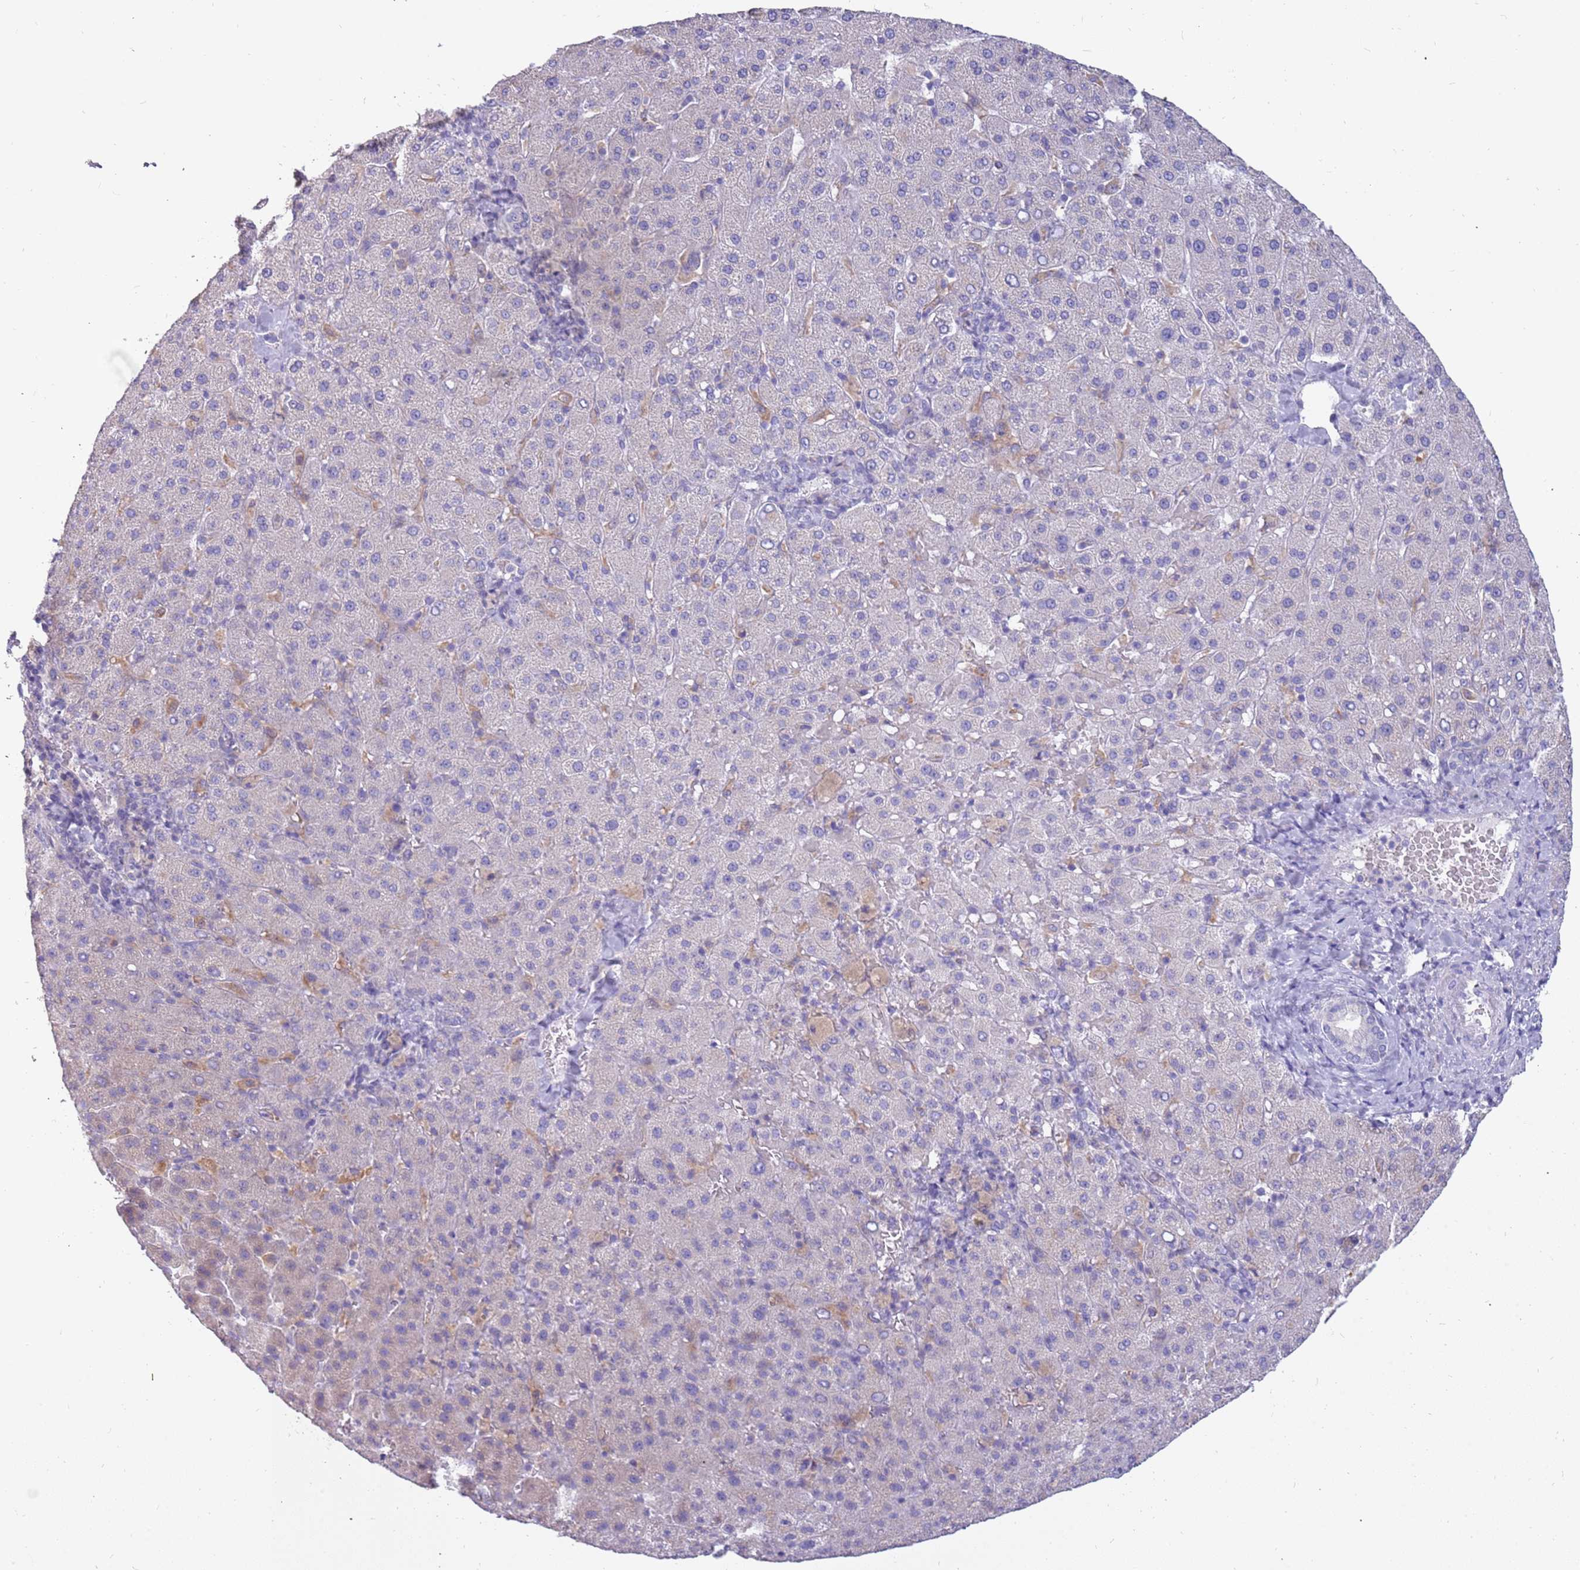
{"staining": {"intensity": "negative", "quantity": "none", "location": "none"}, "tissue": "liver cancer", "cell_type": "Tumor cells", "image_type": "cancer", "snomed": [{"axis": "morphology", "description": "Carcinoma, Hepatocellular, NOS"}, {"axis": "topography", "description": "Liver"}], "caption": "Tumor cells show no significant expression in liver hepatocellular carcinoma. (DAB IHC visualized using brightfield microscopy, high magnification).", "gene": "RHCG", "patient": {"sex": "female", "age": 58}}